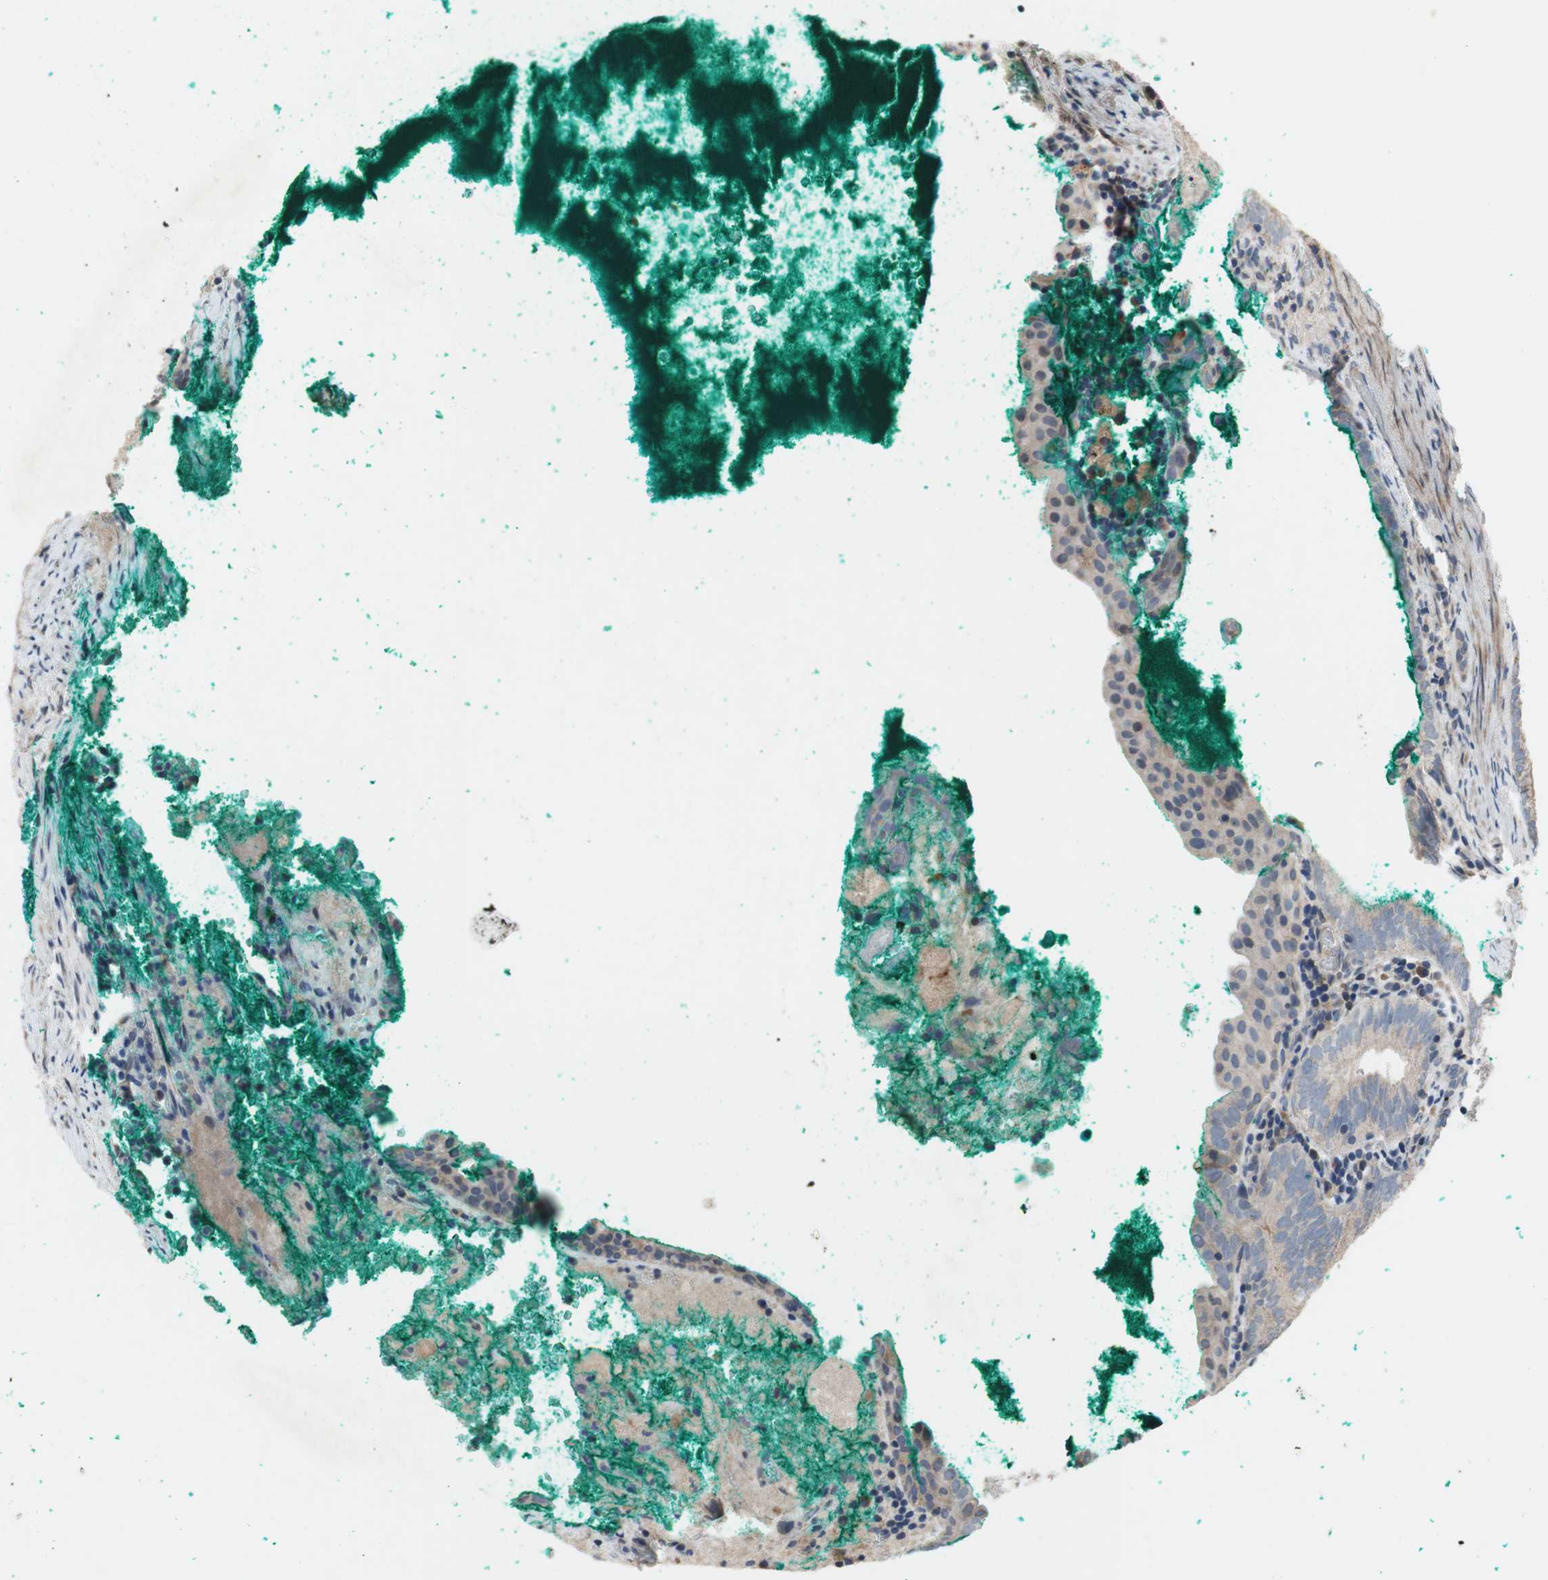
{"staining": {"intensity": "weak", "quantity": "<25%", "location": "cytoplasmic/membranous"}, "tissue": "prostate cancer", "cell_type": "Tumor cells", "image_type": "cancer", "snomed": [{"axis": "morphology", "description": "Adenocarcinoma, High grade"}, {"axis": "topography", "description": "Prostate"}], "caption": "The histopathology image shows no staining of tumor cells in high-grade adenocarcinoma (prostate). Nuclei are stained in blue.", "gene": "TACR3", "patient": {"sex": "male", "age": 66}}